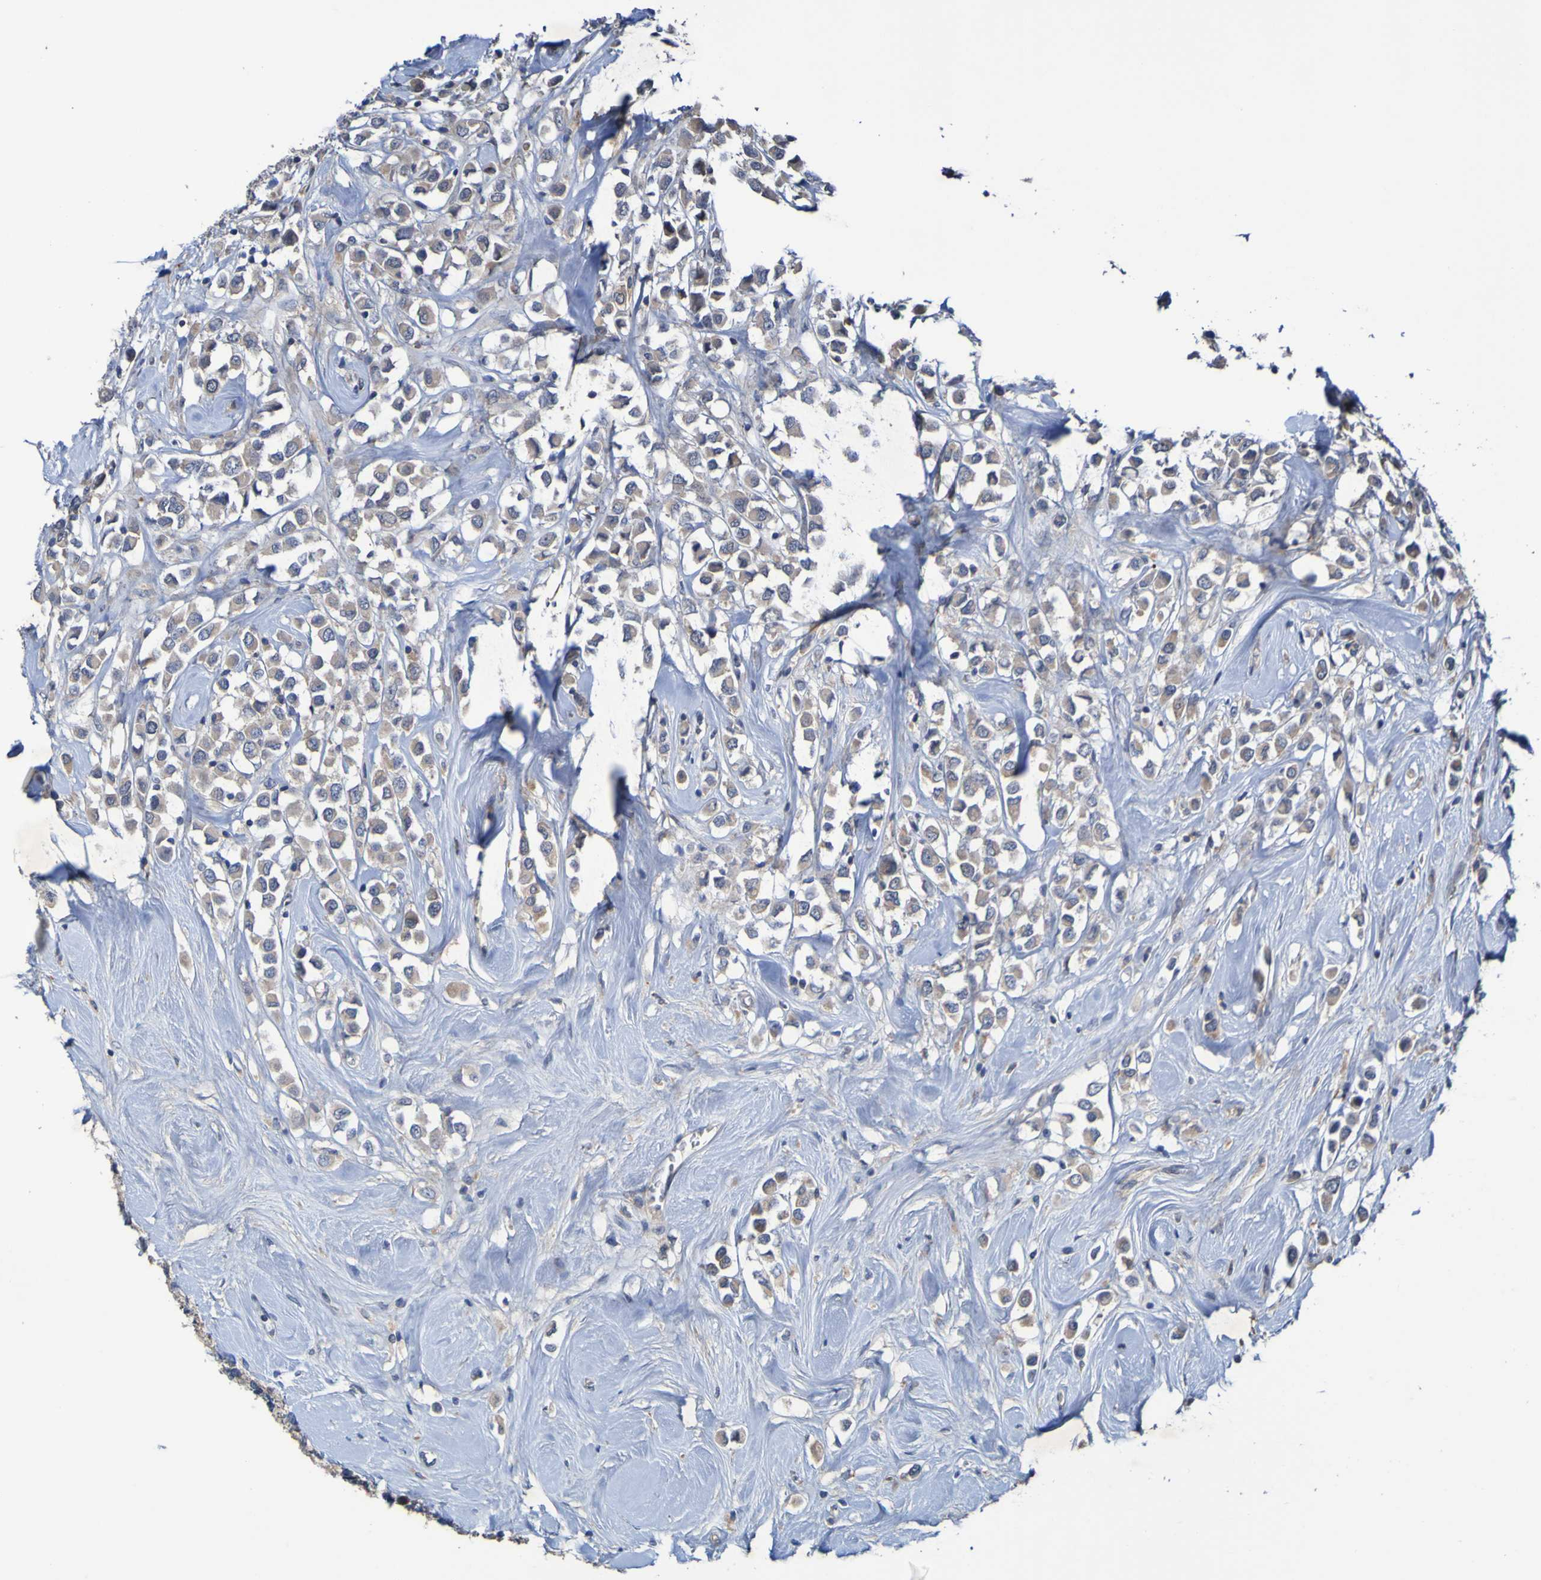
{"staining": {"intensity": "weak", "quantity": ">75%", "location": "cytoplasmic/membranous"}, "tissue": "breast cancer", "cell_type": "Tumor cells", "image_type": "cancer", "snomed": [{"axis": "morphology", "description": "Duct carcinoma"}, {"axis": "topography", "description": "Breast"}], "caption": "About >75% of tumor cells in breast cancer reveal weak cytoplasmic/membranous protein staining as visualized by brown immunohistochemical staining.", "gene": "SDK1", "patient": {"sex": "female", "age": 61}}